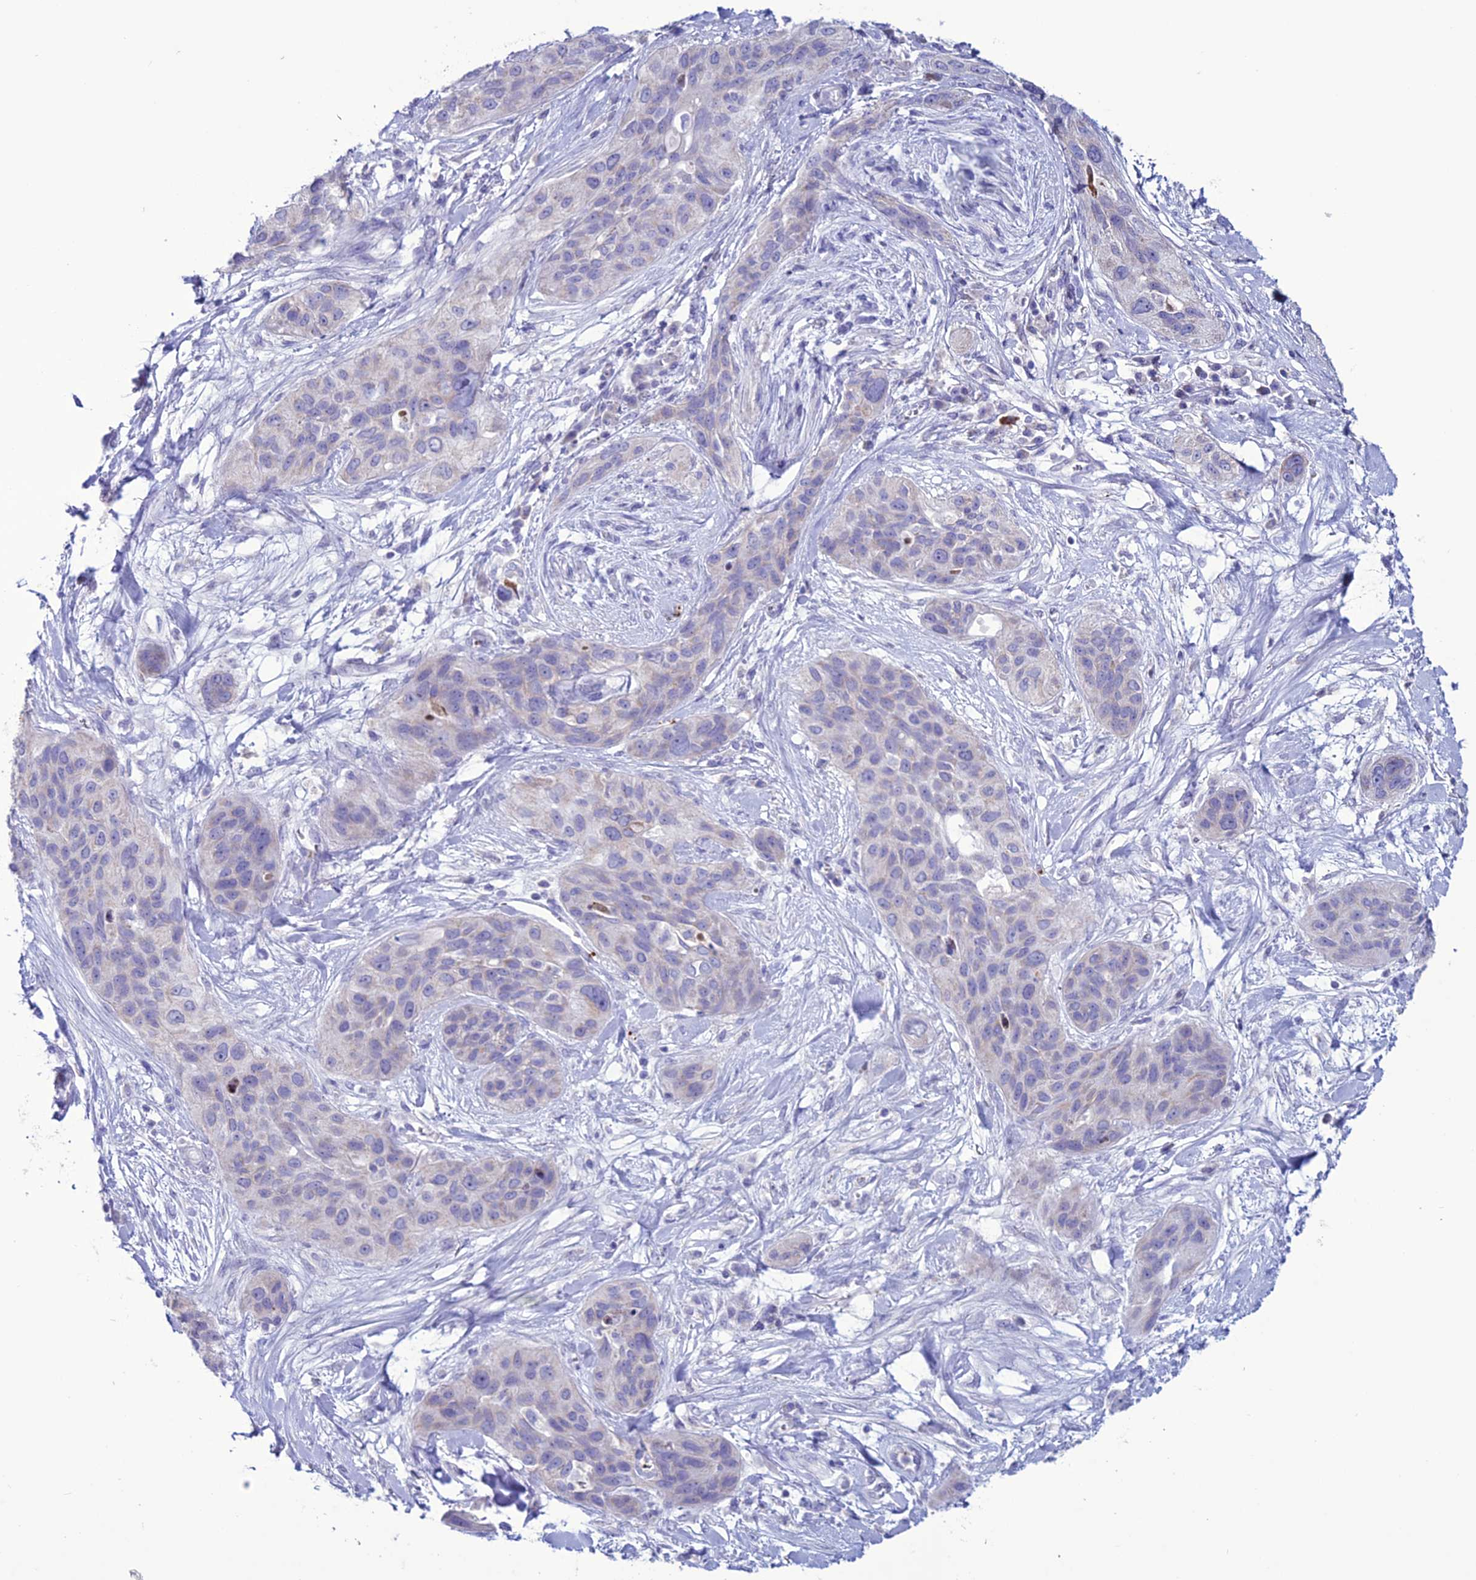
{"staining": {"intensity": "negative", "quantity": "none", "location": "none"}, "tissue": "lung cancer", "cell_type": "Tumor cells", "image_type": "cancer", "snomed": [{"axis": "morphology", "description": "Squamous cell carcinoma, NOS"}, {"axis": "topography", "description": "Lung"}], "caption": "Protein analysis of squamous cell carcinoma (lung) shows no significant positivity in tumor cells.", "gene": "C21orf140", "patient": {"sex": "female", "age": 70}}